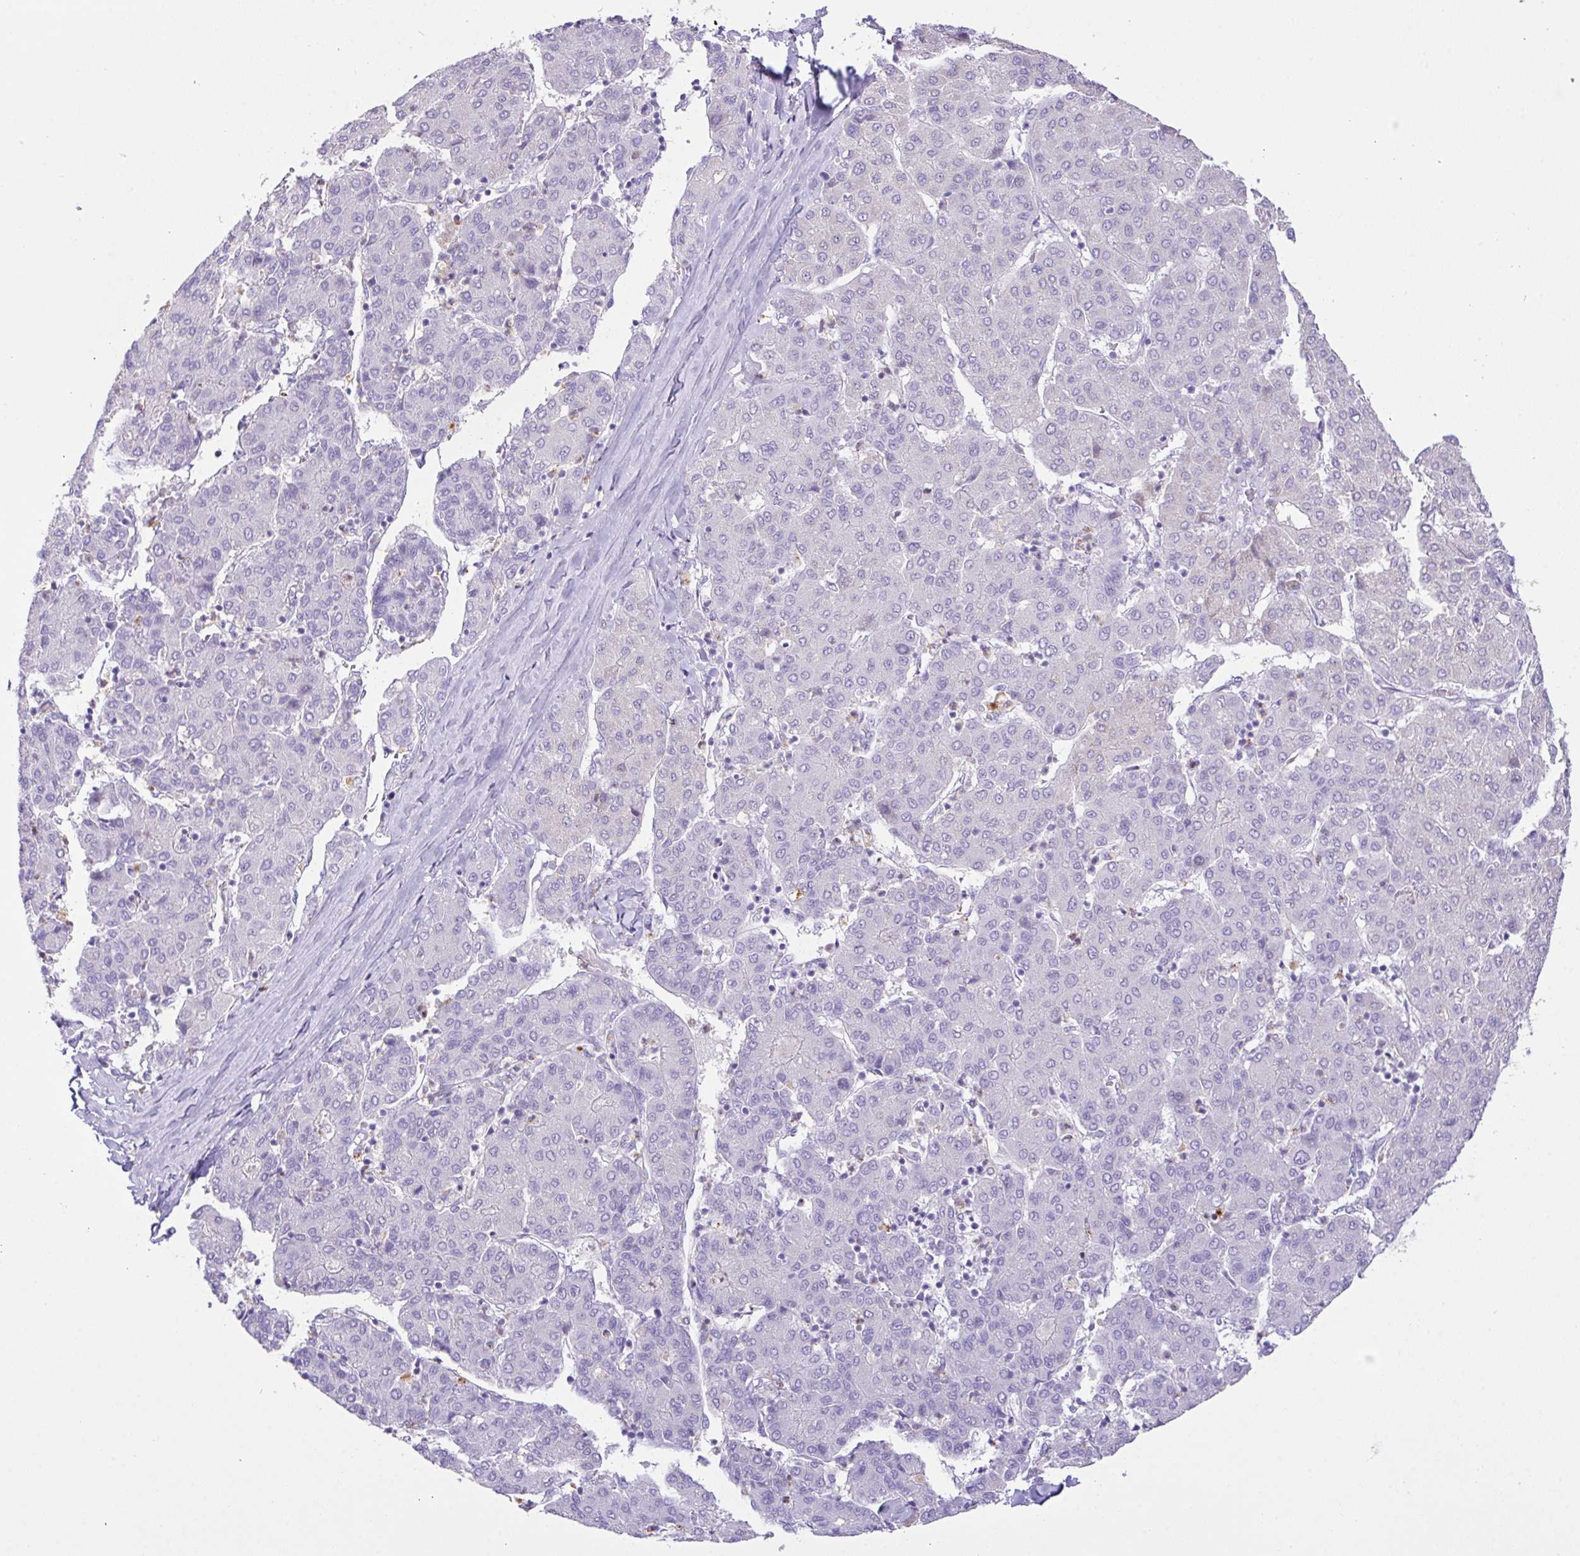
{"staining": {"intensity": "negative", "quantity": "none", "location": "none"}, "tissue": "liver cancer", "cell_type": "Tumor cells", "image_type": "cancer", "snomed": [{"axis": "morphology", "description": "Carcinoma, Hepatocellular, NOS"}, {"axis": "topography", "description": "Liver"}], "caption": "Immunohistochemical staining of human liver hepatocellular carcinoma shows no significant expression in tumor cells. (DAB (3,3'-diaminobenzidine) IHC visualized using brightfield microscopy, high magnification).", "gene": "CST11", "patient": {"sex": "male", "age": 65}}